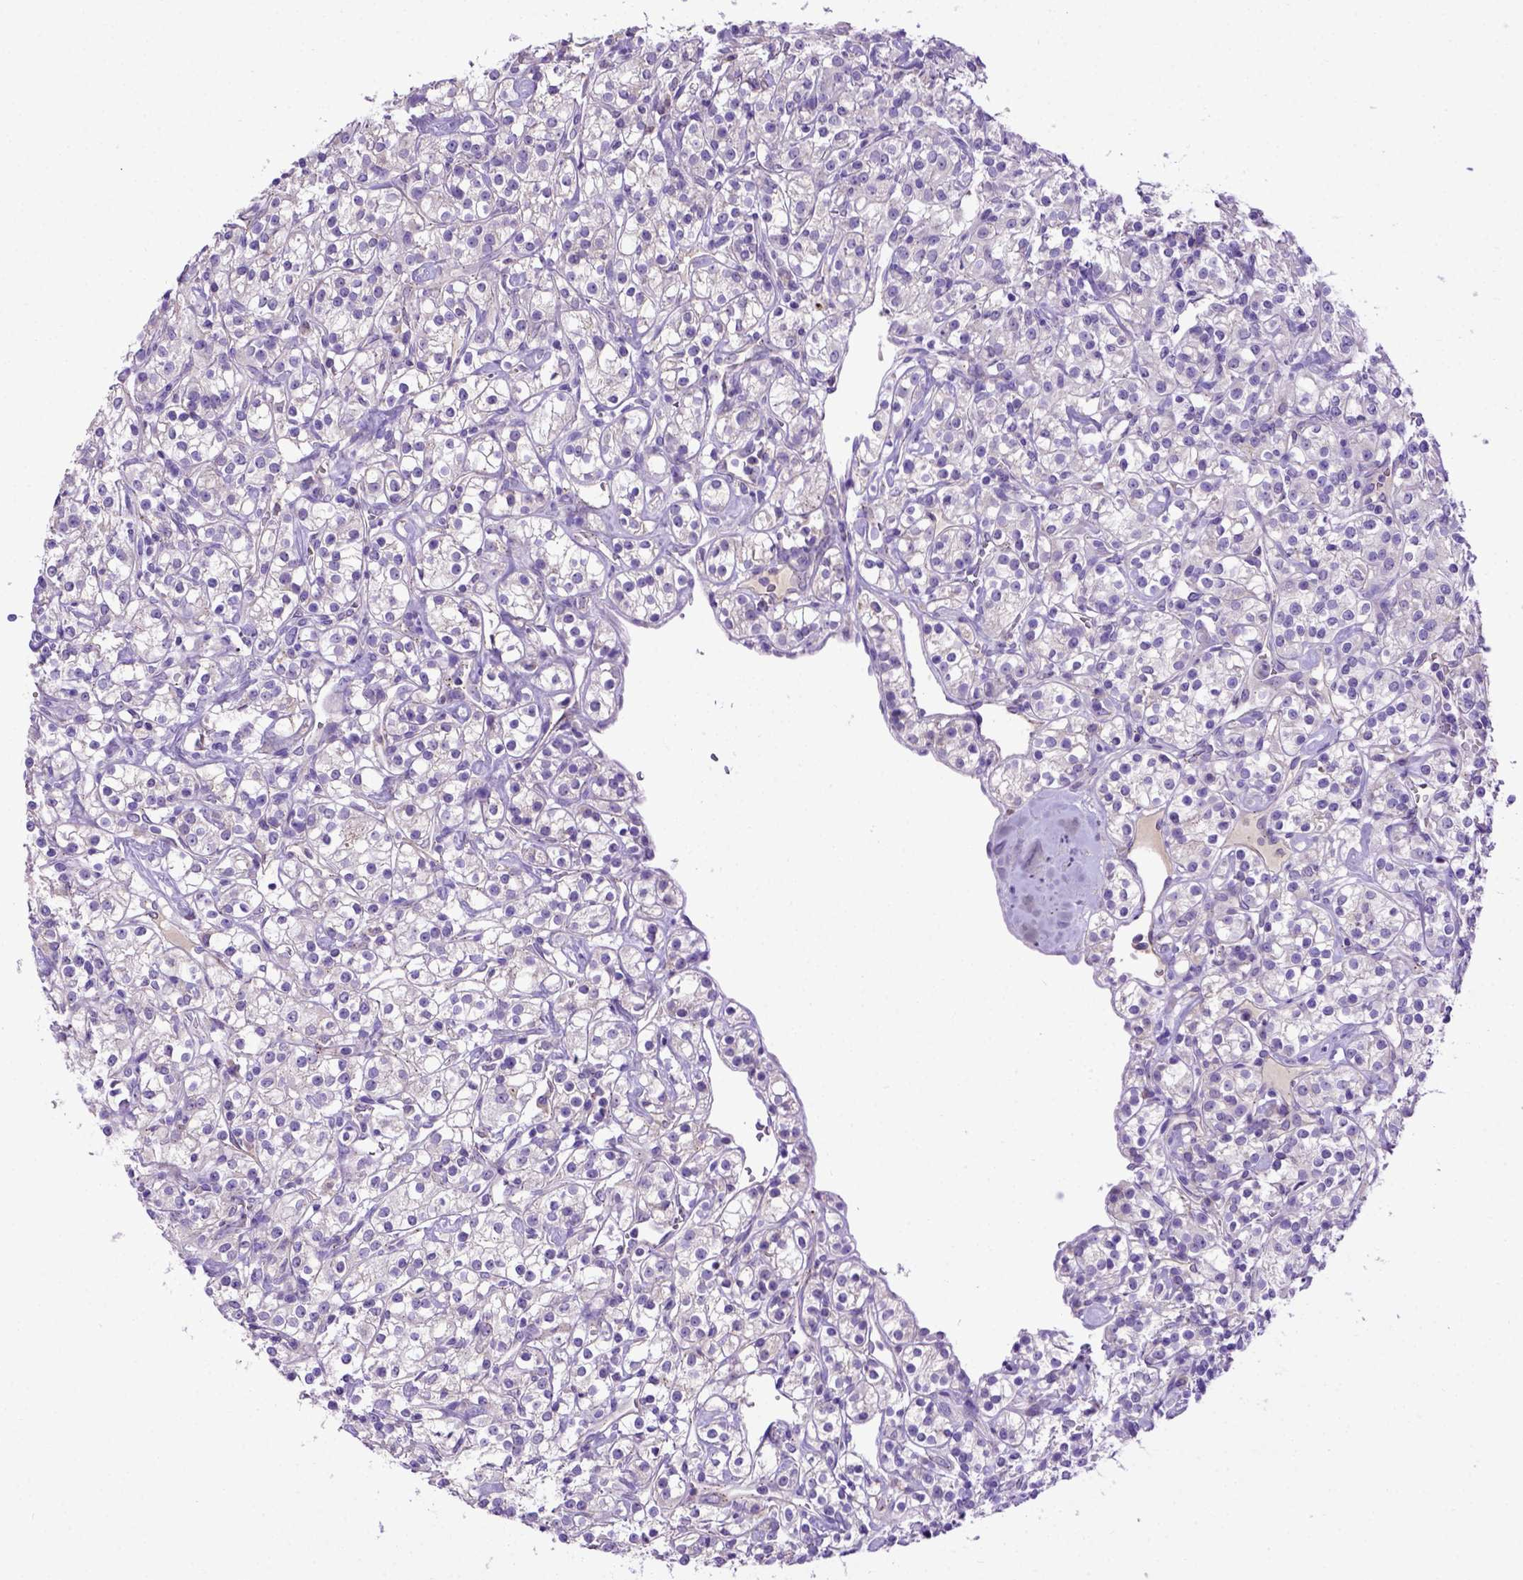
{"staining": {"intensity": "negative", "quantity": "none", "location": "none"}, "tissue": "renal cancer", "cell_type": "Tumor cells", "image_type": "cancer", "snomed": [{"axis": "morphology", "description": "Adenocarcinoma, NOS"}, {"axis": "topography", "description": "Kidney"}], "caption": "A high-resolution micrograph shows immunohistochemistry staining of renal cancer, which demonstrates no significant staining in tumor cells. Nuclei are stained in blue.", "gene": "ADAM12", "patient": {"sex": "male", "age": 77}}